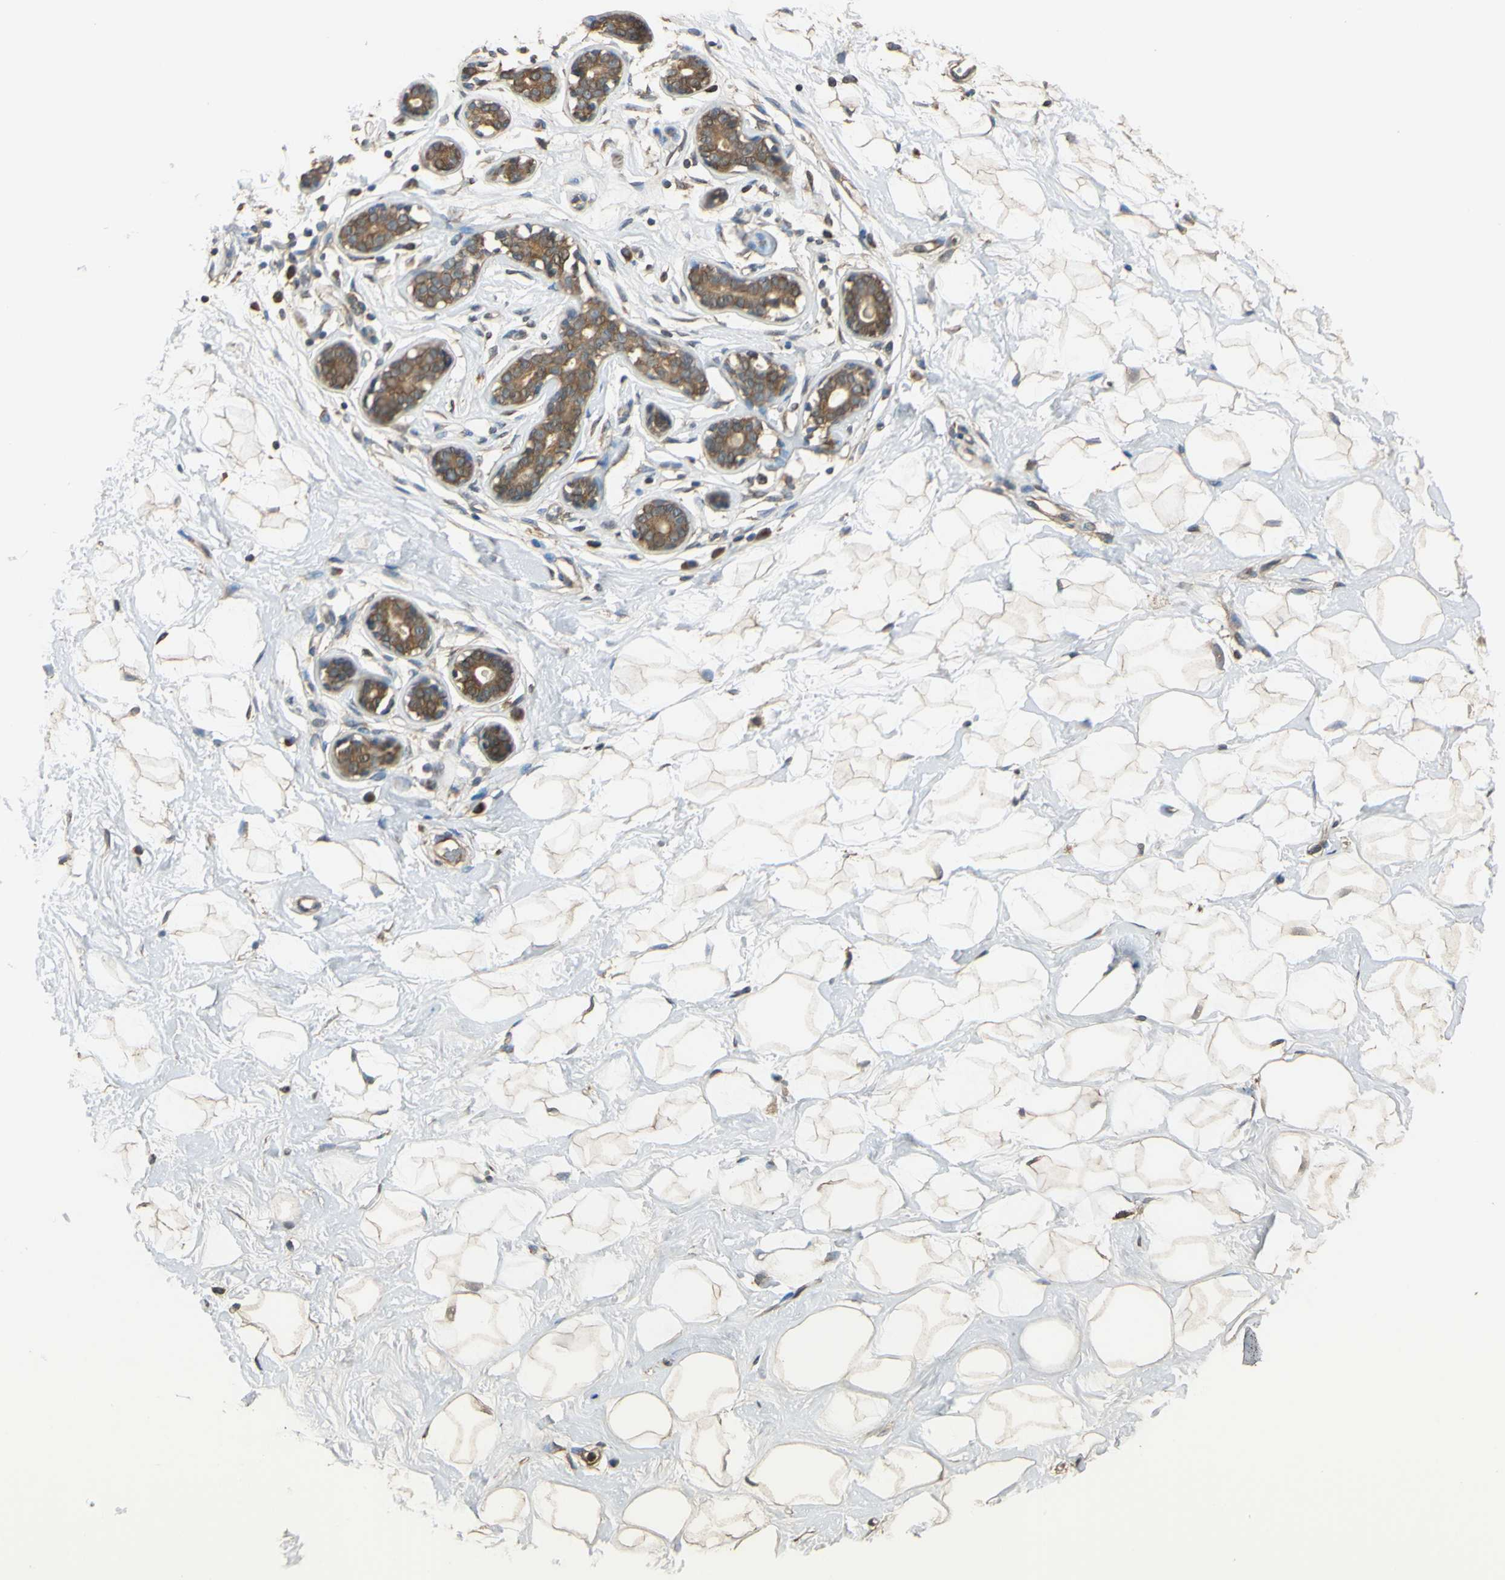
{"staining": {"intensity": "negative", "quantity": "25%-75%", "location": "none"}, "tissue": "breast", "cell_type": "Adipocytes", "image_type": "normal", "snomed": [{"axis": "morphology", "description": "Normal tissue, NOS"}, {"axis": "topography", "description": "Breast"}], "caption": "Immunohistochemistry image of normal breast stained for a protein (brown), which shows no positivity in adipocytes. (Stains: DAB (3,3'-diaminobenzidine) IHC with hematoxylin counter stain, Microscopy: brightfield microscopy at high magnification).", "gene": "STX18", "patient": {"sex": "female", "age": 23}}